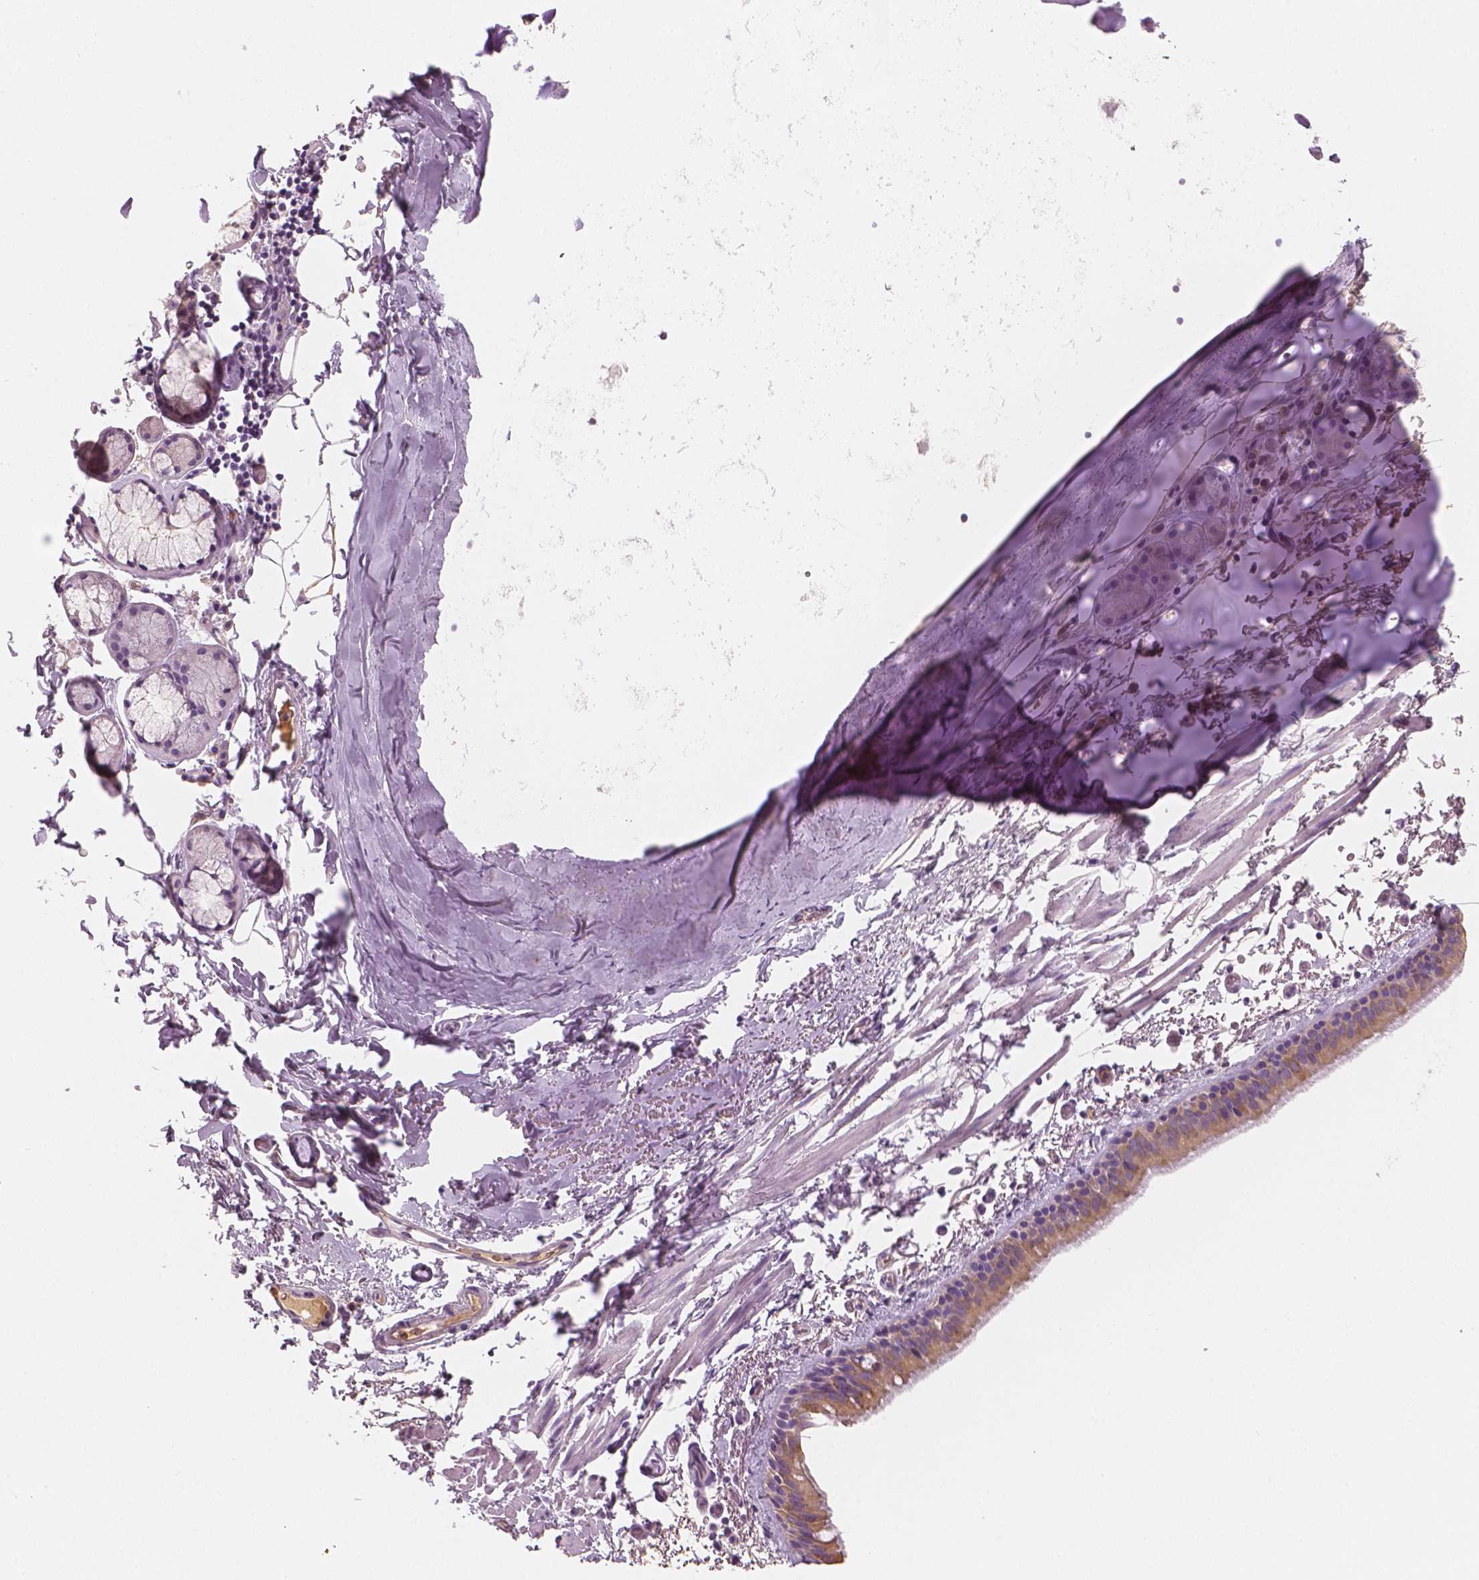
{"staining": {"intensity": "weak", "quantity": ">75%", "location": "cytoplasmic/membranous"}, "tissue": "bronchus", "cell_type": "Respiratory epithelial cells", "image_type": "normal", "snomed": [{"axis": "morphology", "description": "Normal tissue, NOS"}, {"axis": "topography", "description": "Bronchus"}], "caption": "Protein staining of benign bronchus displays weak cytoplasmic/membranous staining in approximately >75% of respiratory epithelial cells.", "gene": "APOA4", "patient": {"sex": "female", "age": 61}}